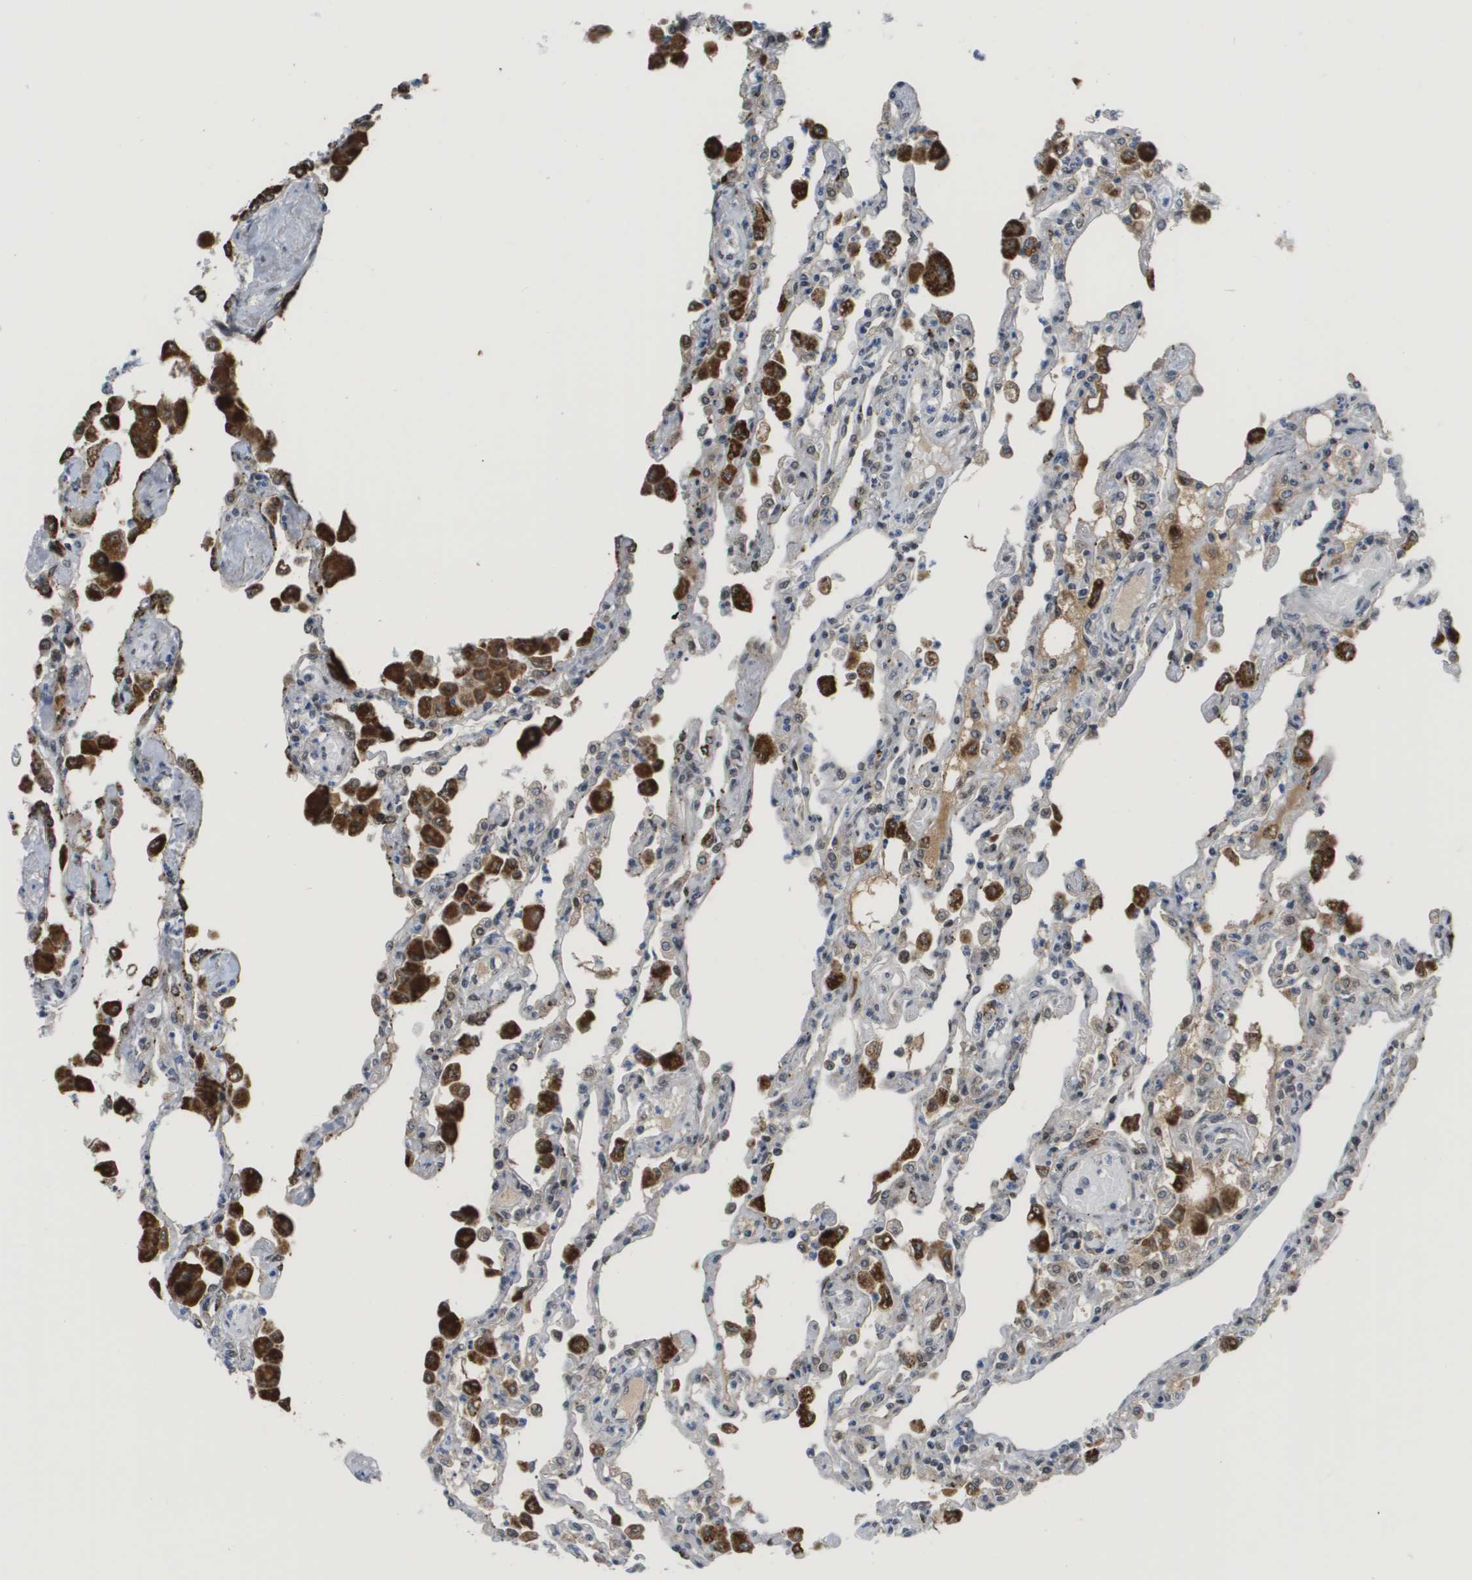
{"staining": {"intensity": "moderate", "quantity": "<25%", "location": "cytoplasmic/membranous,nuclear"}, "tissue": "lung", "cell_type": "Alveolar cells", "image_type": "normal", "snomed": [{"axis": "morphology", "description": "Normal tissue, NOS"}, {"axis": "topography", "description": "Bronchus"}, {"axis": "topography", "description": "Lung"}], "caption": "DAB (3,3'-diaminobenzidine) immunohistochemical staining of benign lung reveals moderate cytoplasmic/membranous,nuclear protein positivity in approximately <25% of alveolar cells.", "gene": "SMARCAD1", "patient": {"sex": "female", "age": 49}}